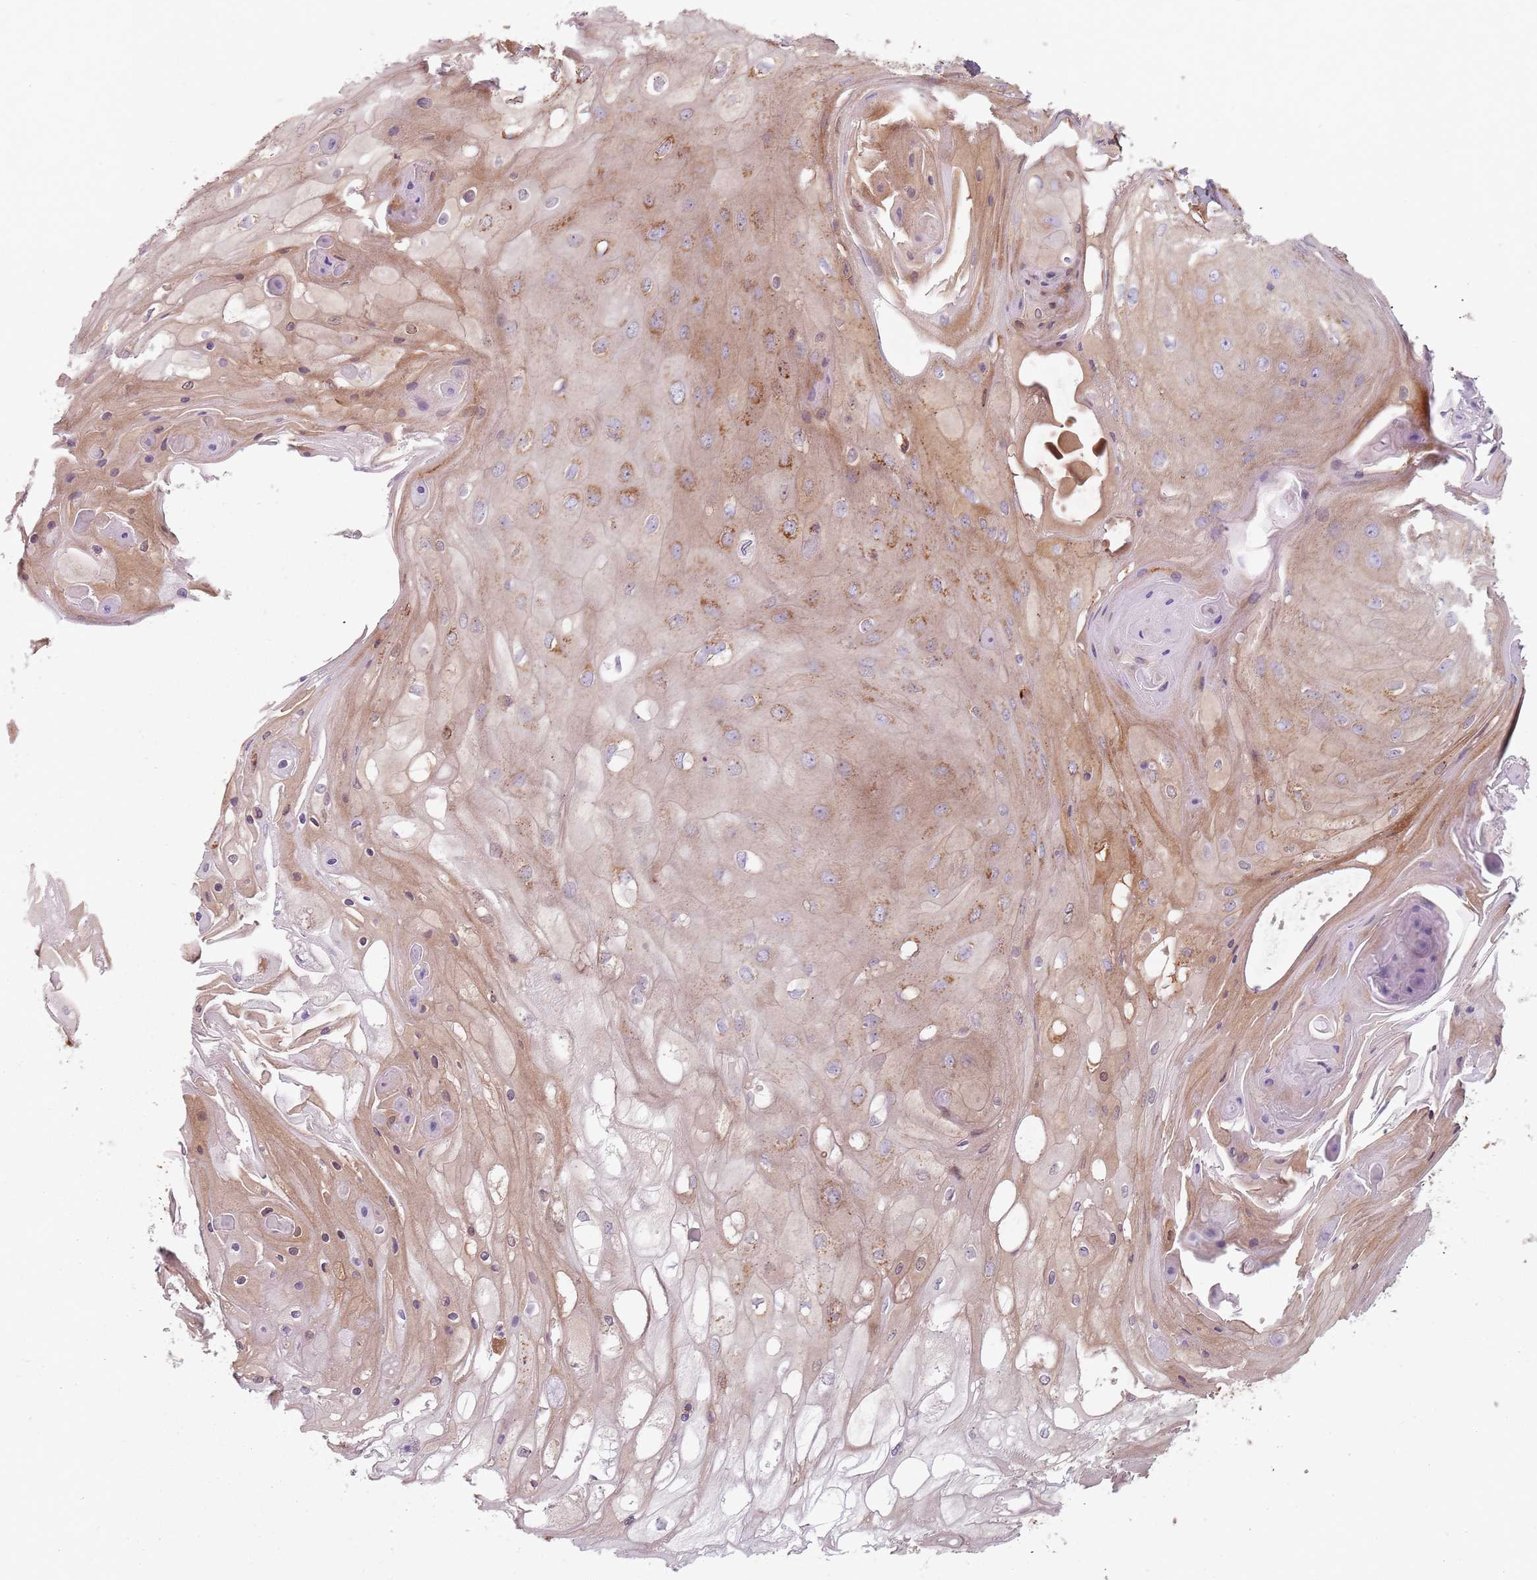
{"staining": {"intensity": "moderate", "quantity": ">75%", "location": "cytoplasmic/membranous"}, "tissue": "skin cancer", "cell_type": "Tumor cells", "image_type": "cancer", "snomed": [{"axis": "morphology", "description": "Squamous cell carcinoma, NOS"}, {"axis": "topography", "description": "Skin"}], "caption": "Immunohistochemistry photomicrograph of neoplastic tissue: human skin cancer stained using immunohistochemistry demonstrates medium levels of moderate protein expression localized specifically in the cytoplasmic/membranous of tumor cells, appearing as a cytoplasmic/membranous brown color.", "gene": "TPD52L2", "patient": {"sex": "male", "age": 70}}